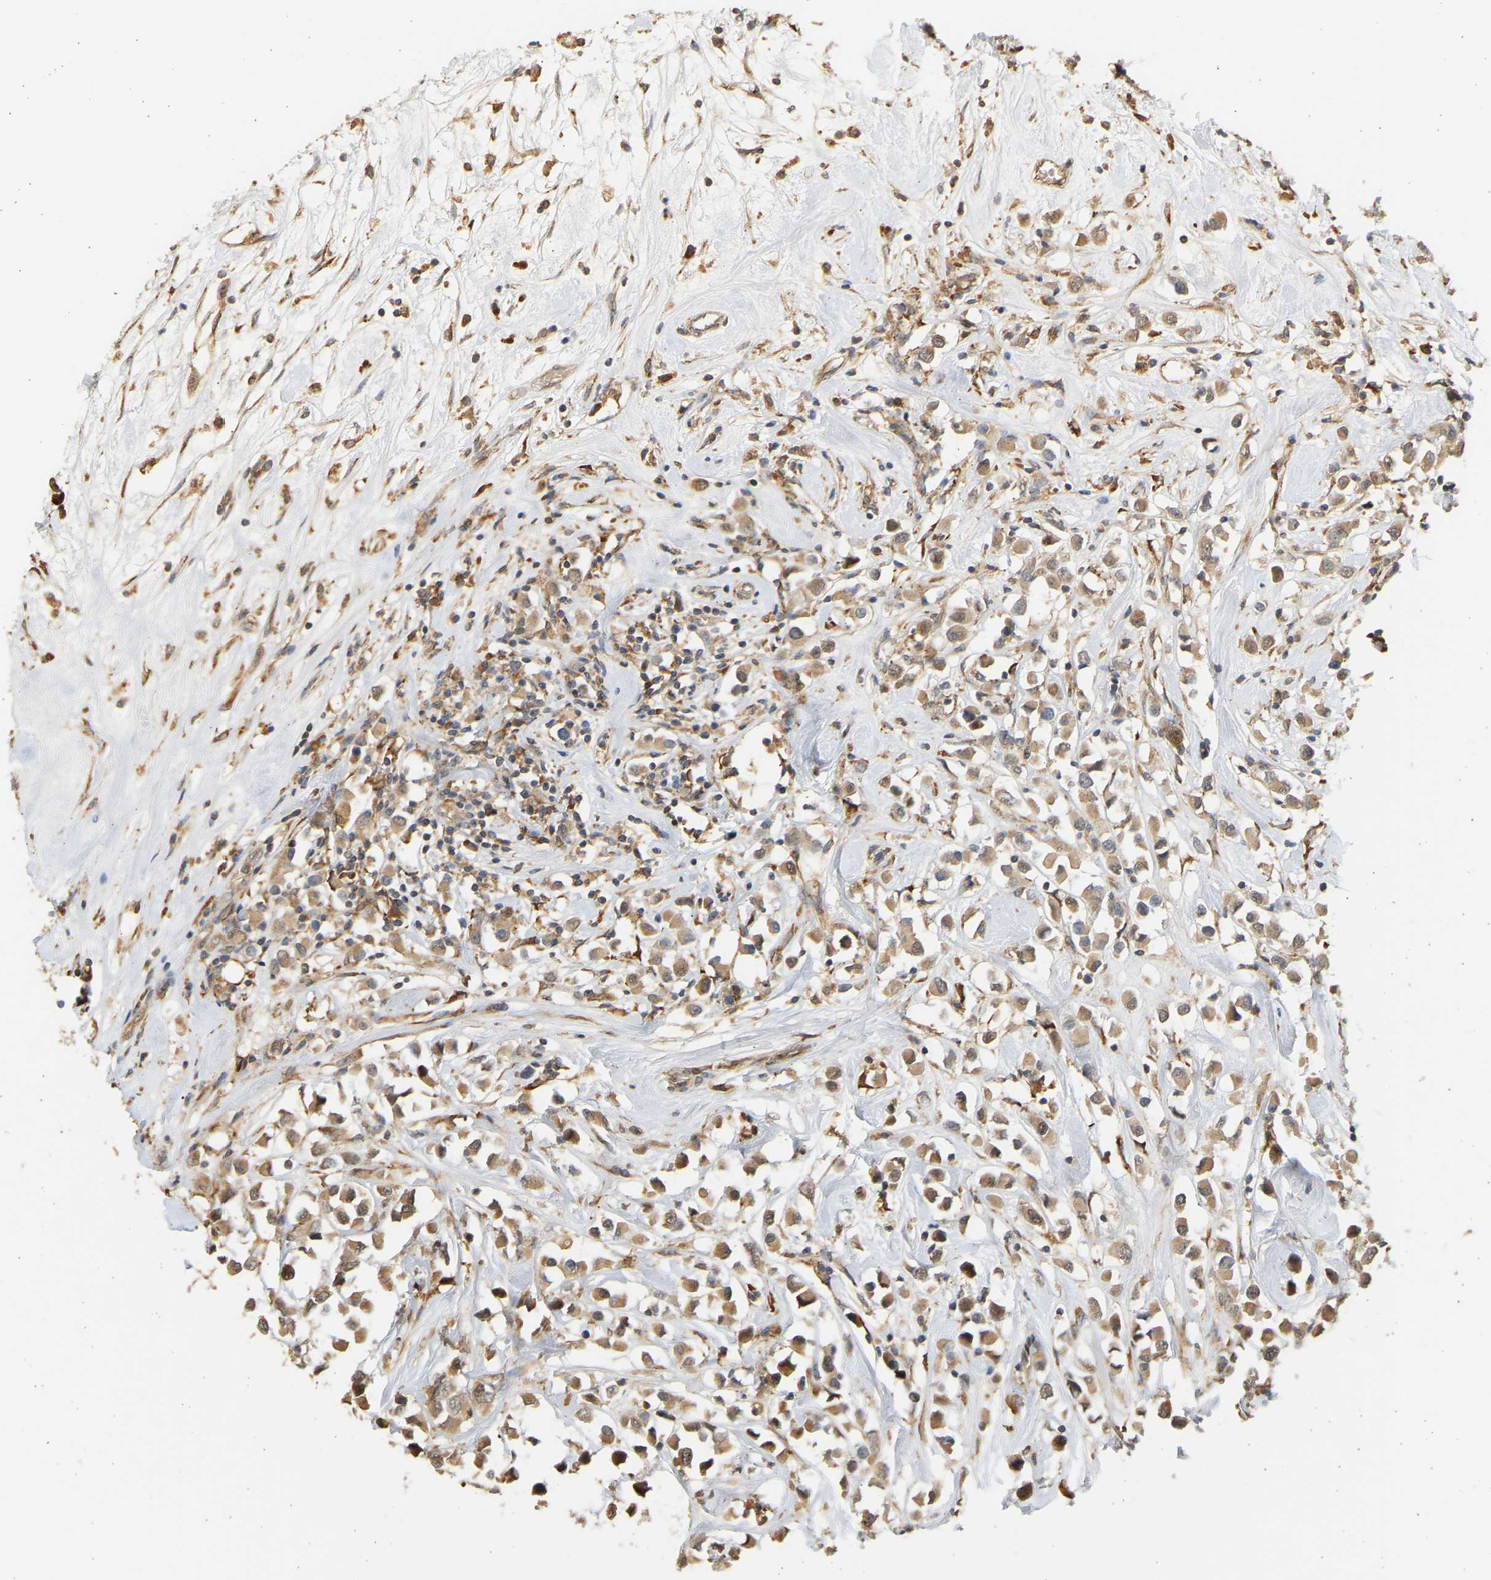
{"staining": {"intensity": "moderate", "quantity": ">75%", "location": "cytoplasmic/membranous,nuclear"}, "tissue": "breast cancer", "cell_type": "Tumor cells", "image_type": "cancer", "snomed": [{"axis": "morphology", "description": "Duct carcinoma"}, {"axis": "topography", "description": "Breast"}], "caption": "DAB (3,3'-diaminobenzidine) immunohistochemical staining of human breast cancer (infiltrating ductal carcinoma) exhibits moderate cytoplasmic/membranous and nuclear protein expression in approximately >75% of tumor cells.", "gene": "B4GALT6", "patient": {"sex": "female", "age": 61}}